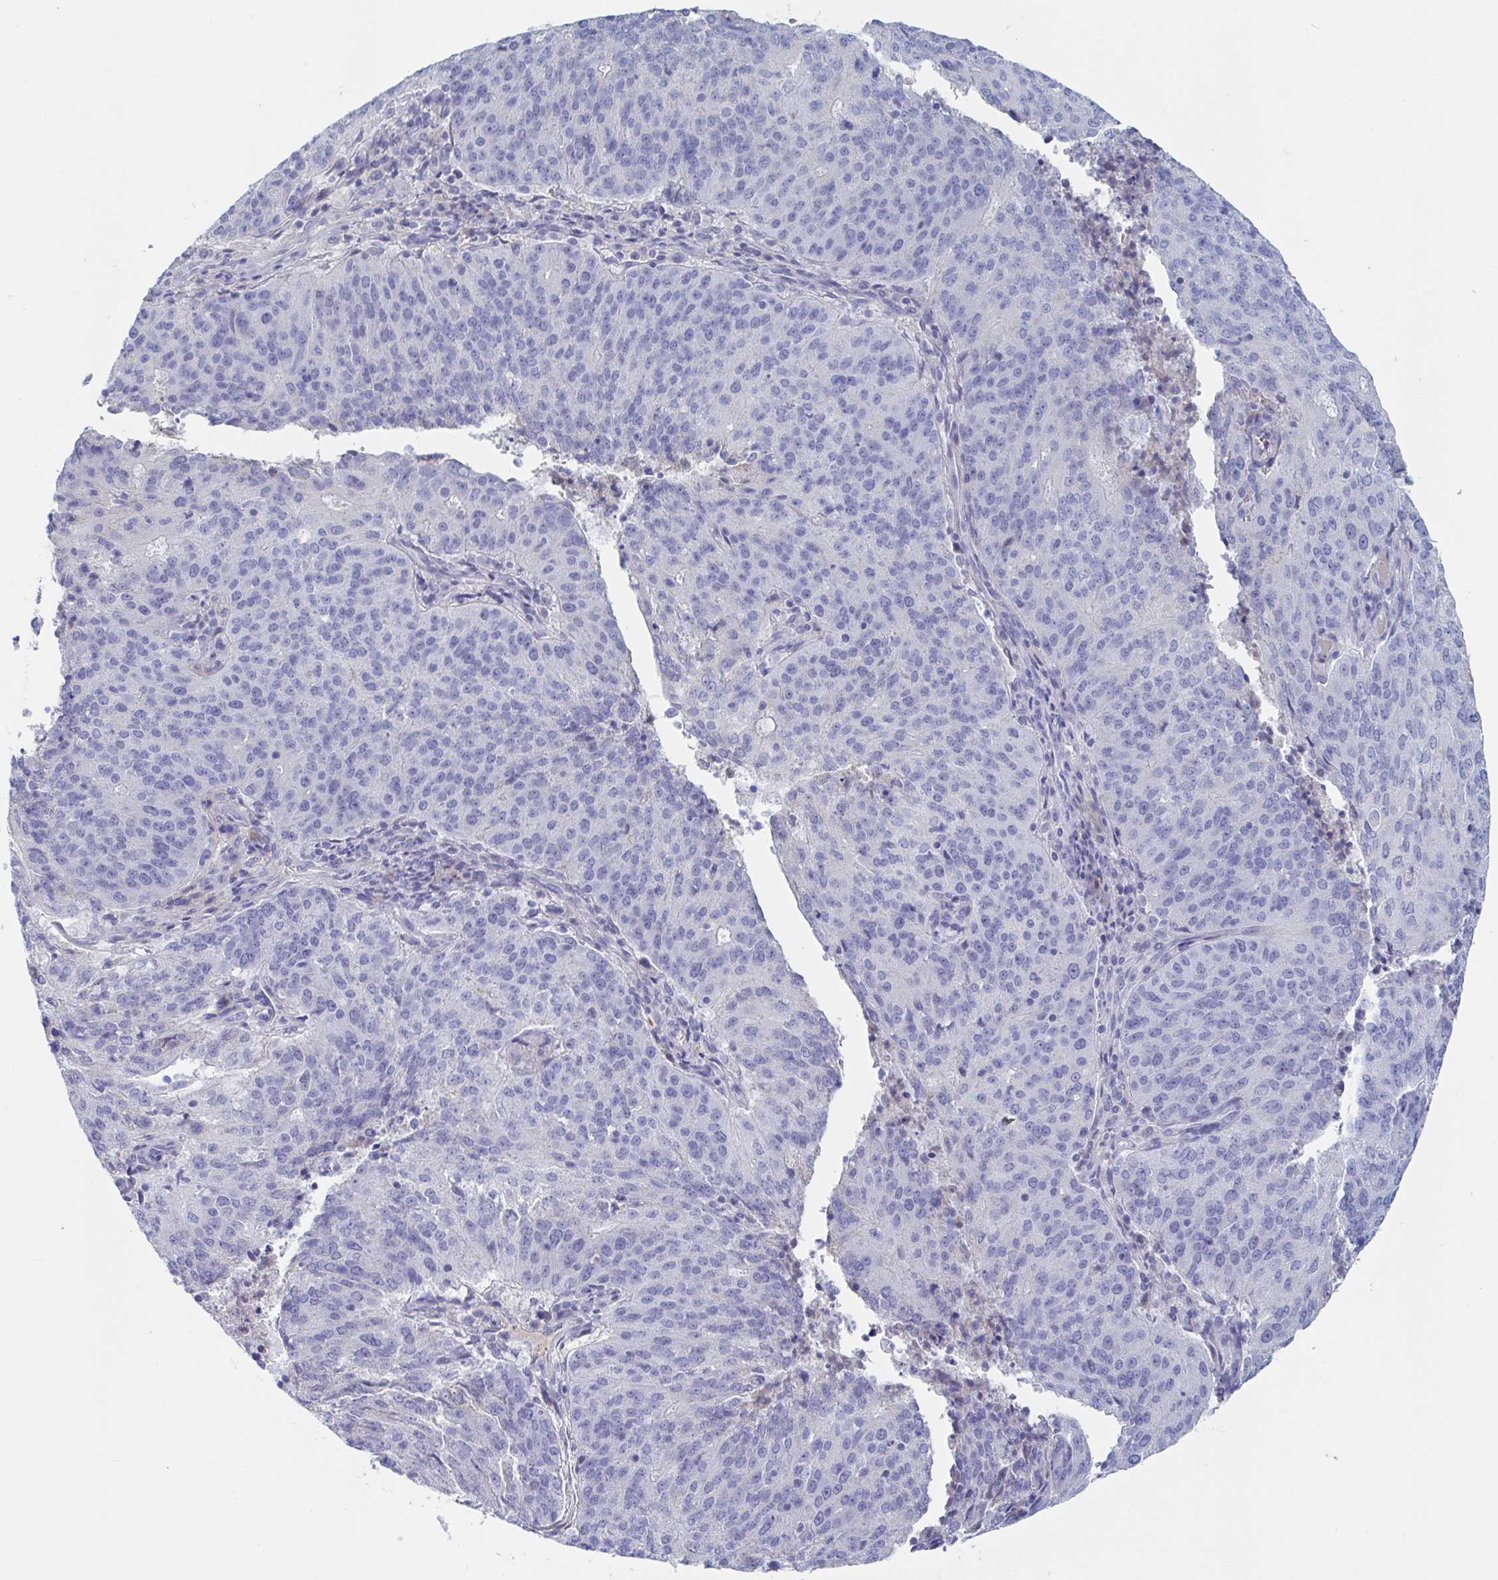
{"staining": {"intensity": "negative", "quantity": "none", "location": "none"}, "tissue": "endometrial cancer", "cell_type": "Tumor cells", "image_type": "cancer", "snomed": [{"axis": "morphology", "description": "Adenocarcinoma, NOS"}, {"axis": "topography", "description": "Endometrium"}], "caption": "Immunohistochemistry image of neoplastic tissue: endometrial adenocarcinoma stained with DAB (3,3'-diaminobenzidine) exhibits no significant protein staining in tumor cells. (IHC, brightfield microscopy, high magnification).", "gene": "DPEP3", "patient": {"sex": "female", "age": 82}}